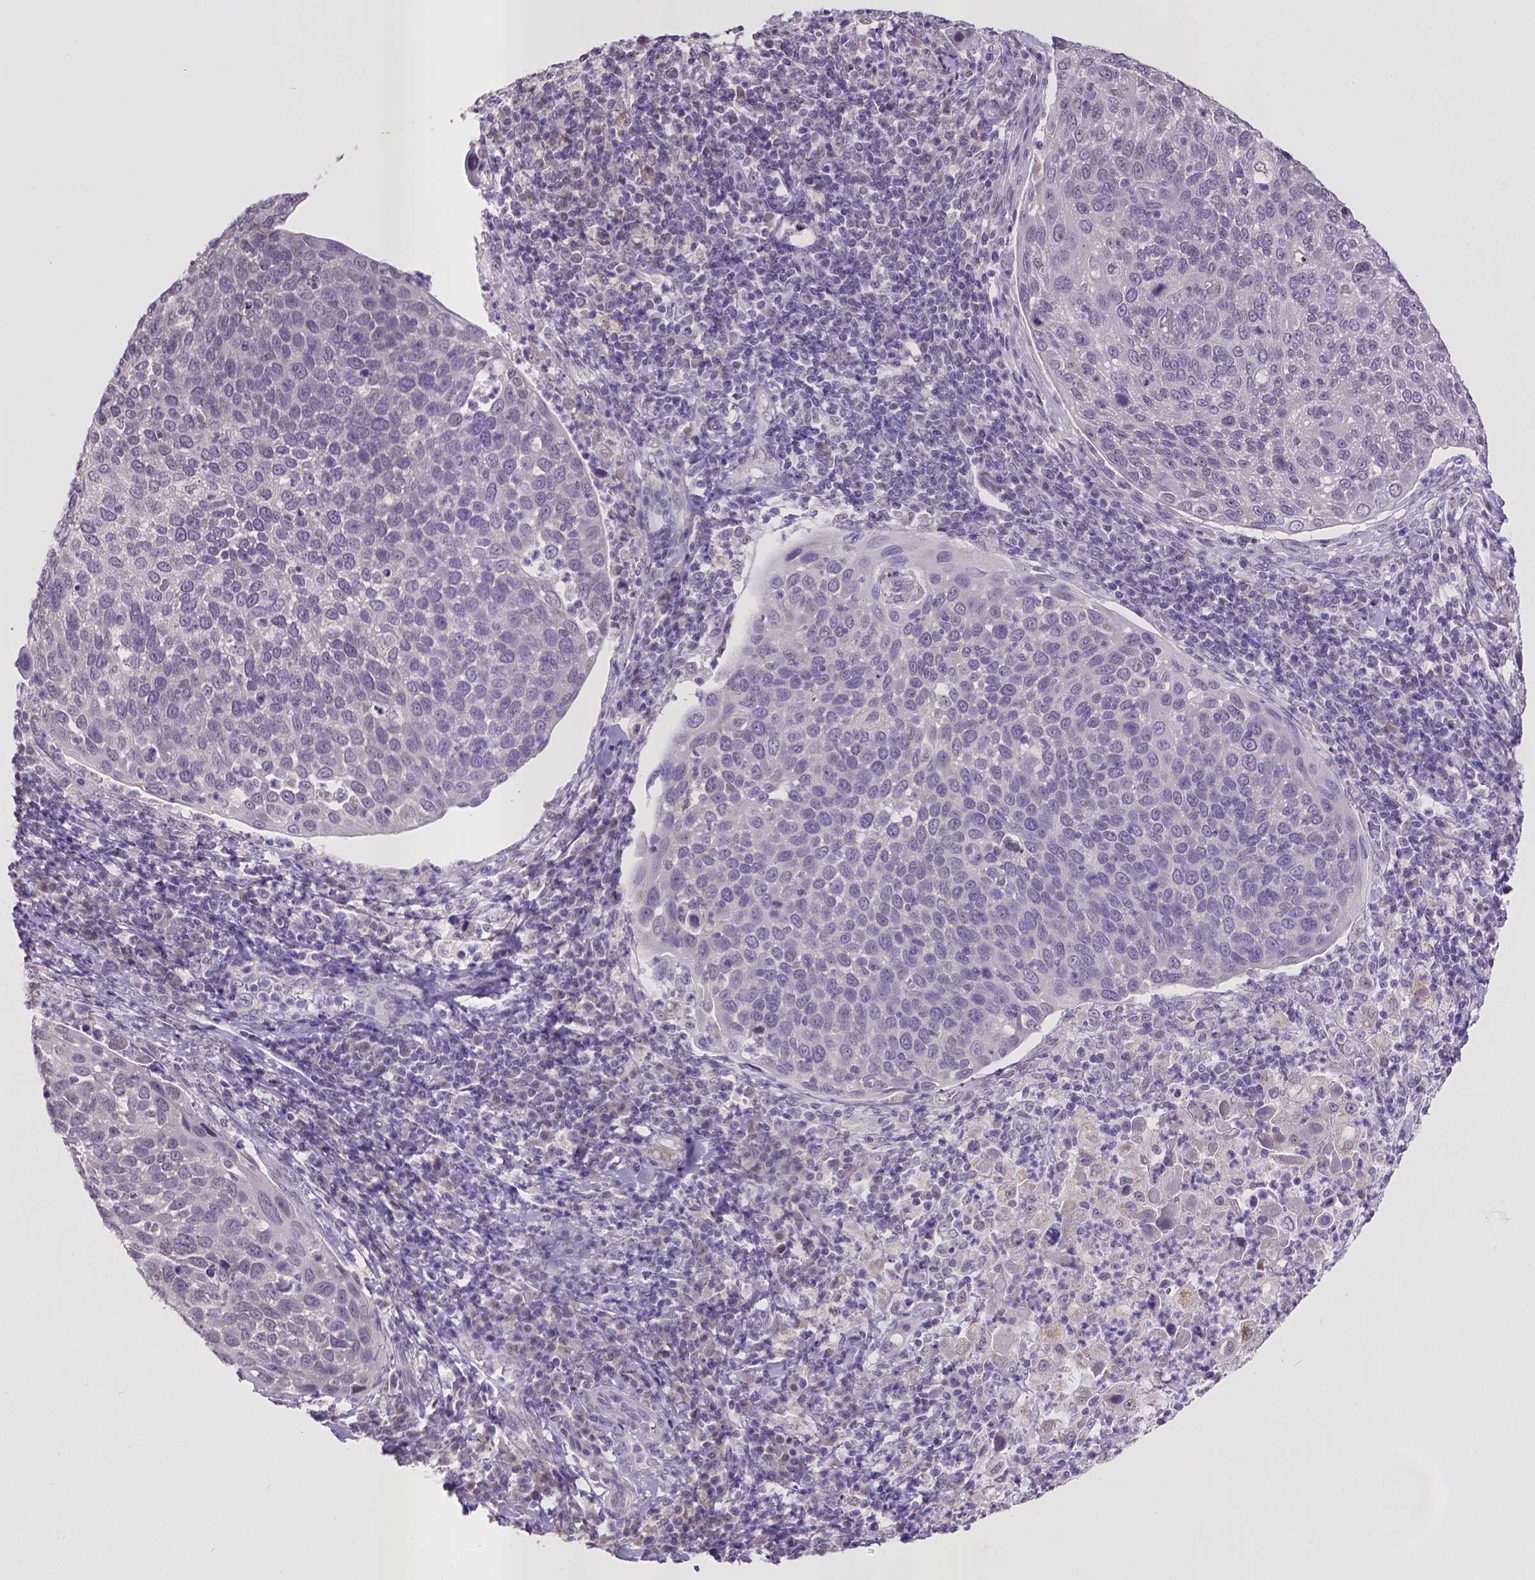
{"staining": {"intensity": "negative", "quantity": "none", "location": "none"}, "tissue": "cervical cancer", "cell_type": "Tumor cells", "image_type": "cancer", "snomed": [{"axis": "morphology", "description": "Squamous cell carcinoma, NOS"}, {"axis": "topography", "description": "Cervix"}], "caption": "Protein analysis of cervical cancer exhibits no significant positivity in tumor cells. (DAB immunohistochemistry with hematoxylin counter stain).", "gene": "KMO", "patient": {"sex": "female", "age": 54}}